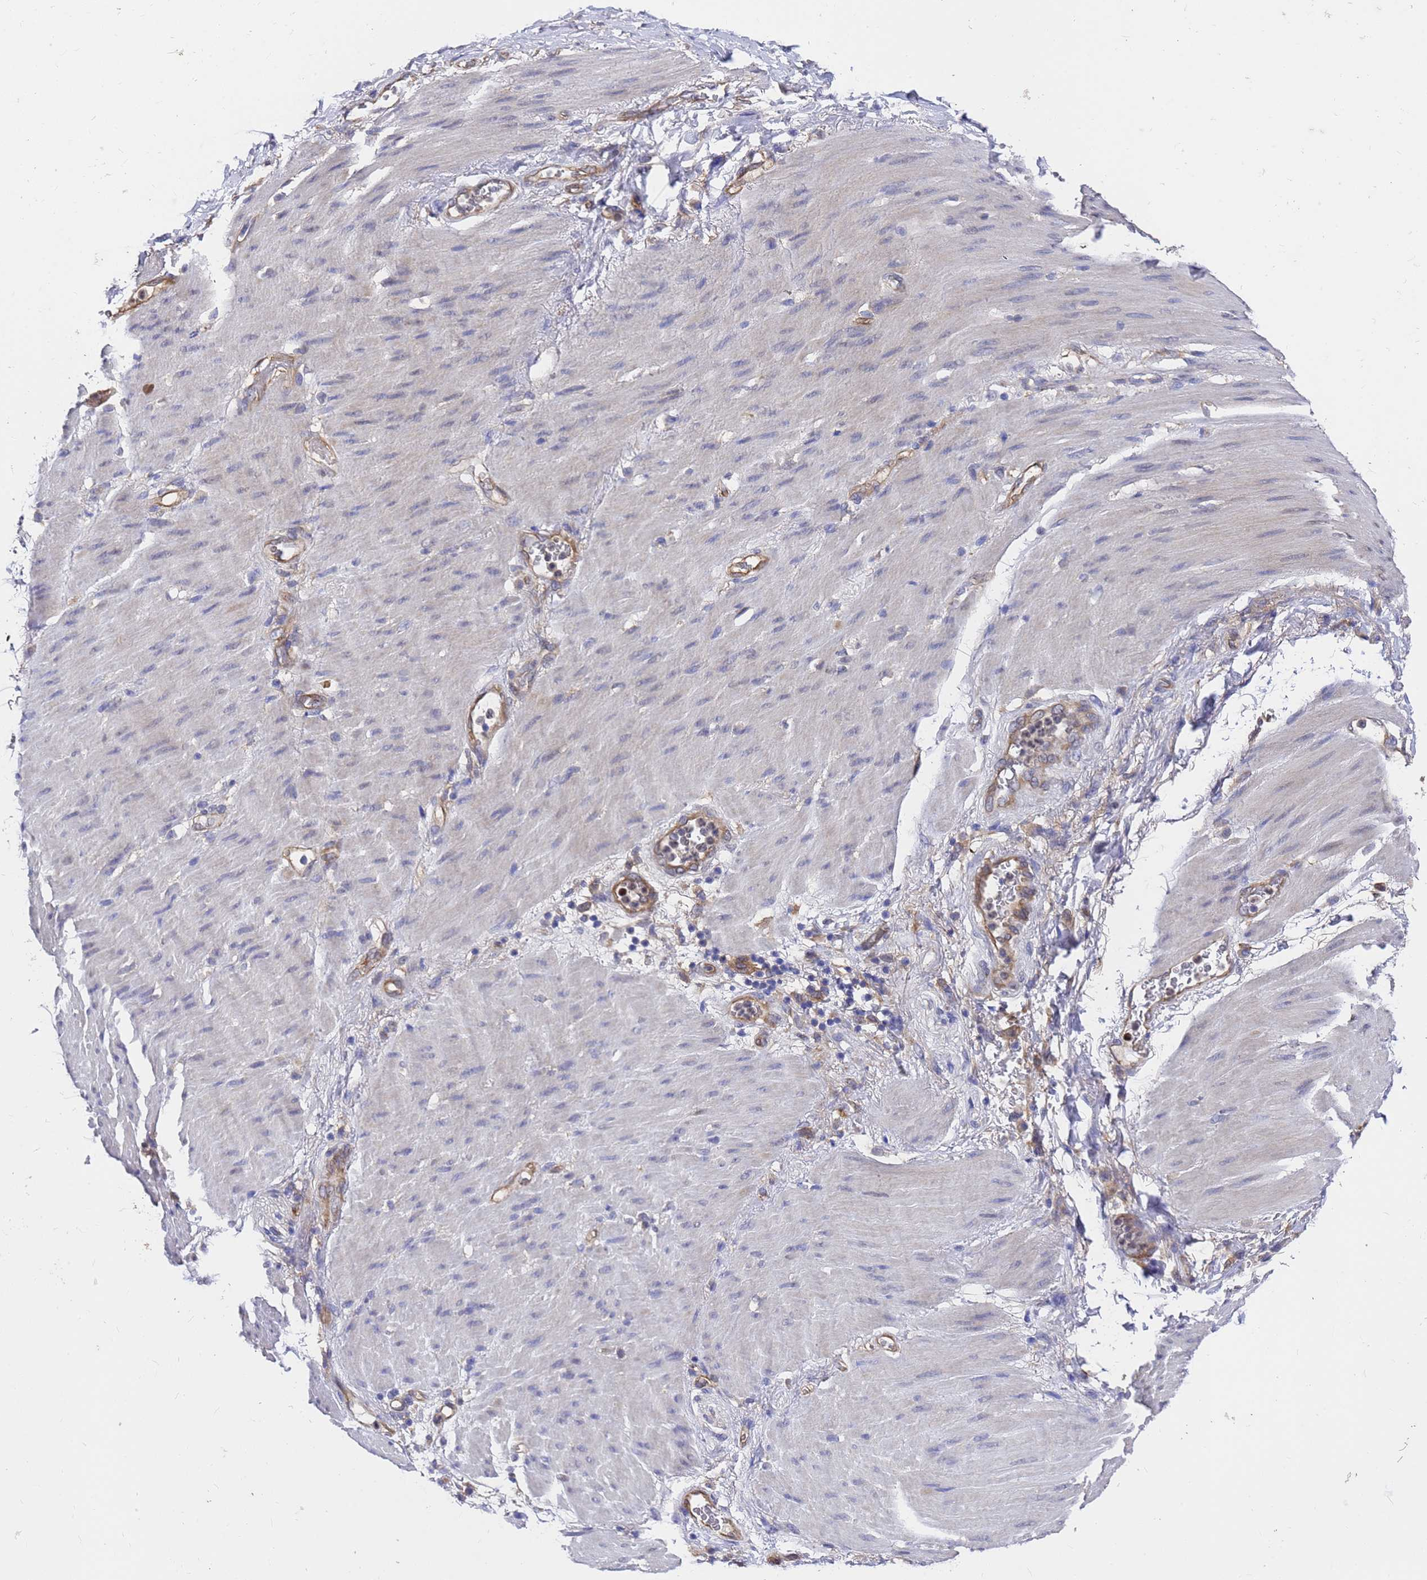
{"staining": {"intensity": "moderate", "quantity": ">75%", "location": "cytoplasmic/membranous"}, "tissue": "stomach cancer", "cell_type": "Tumor cells", "image_type": "cancer", "snomed": [{"axis": "morphology", "description": "Adenocarcinoma, NOS"}, {"axis": "topography", "description": "Stomach"}], "caption": "This is an image of immunohistochemistry (IHC) staining of stomach adenocarcinoma, which shows moderate positivity in the cytoplasmic/membranous of tumor cells.", "gene": "SLC35E2B", "patient": {"sex": "female", "age": 73}}